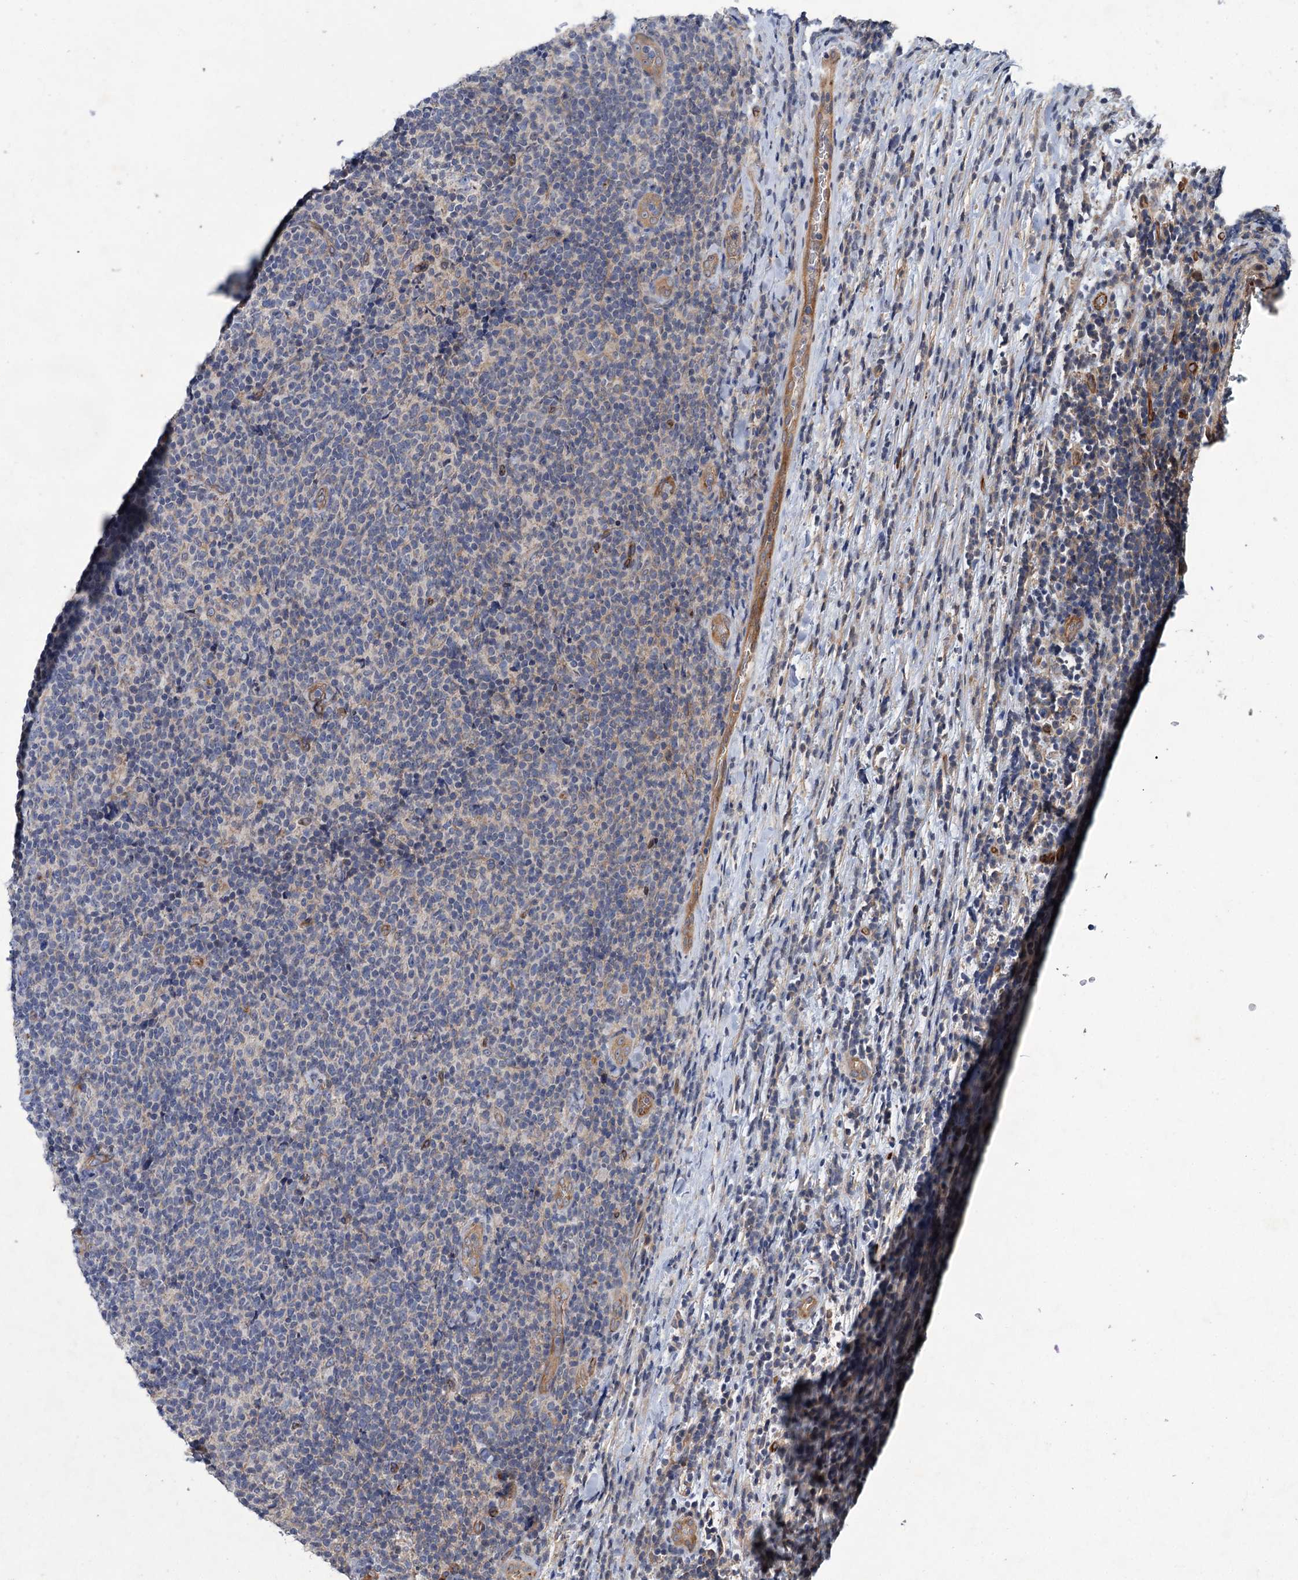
{"staining": {"intensity": "negative", "quantity": "none", "location": "none"}, "tissue": "lymphoma", "cell_type": "Tumor cells", "image_type": "cancer", "snomed": [{"axis": "morphology", "description": "Malignant lymphoma, non-Hodgkin's type, Low grade"}, {"axis": "topography", "description": "Lymph node"}], "caption": "Immunohistochemistry (IHC) of lymphoma reveals no staining in tumor cells.", "gene": "PKN2", "patient": {"sex": "male", "age": 66}}